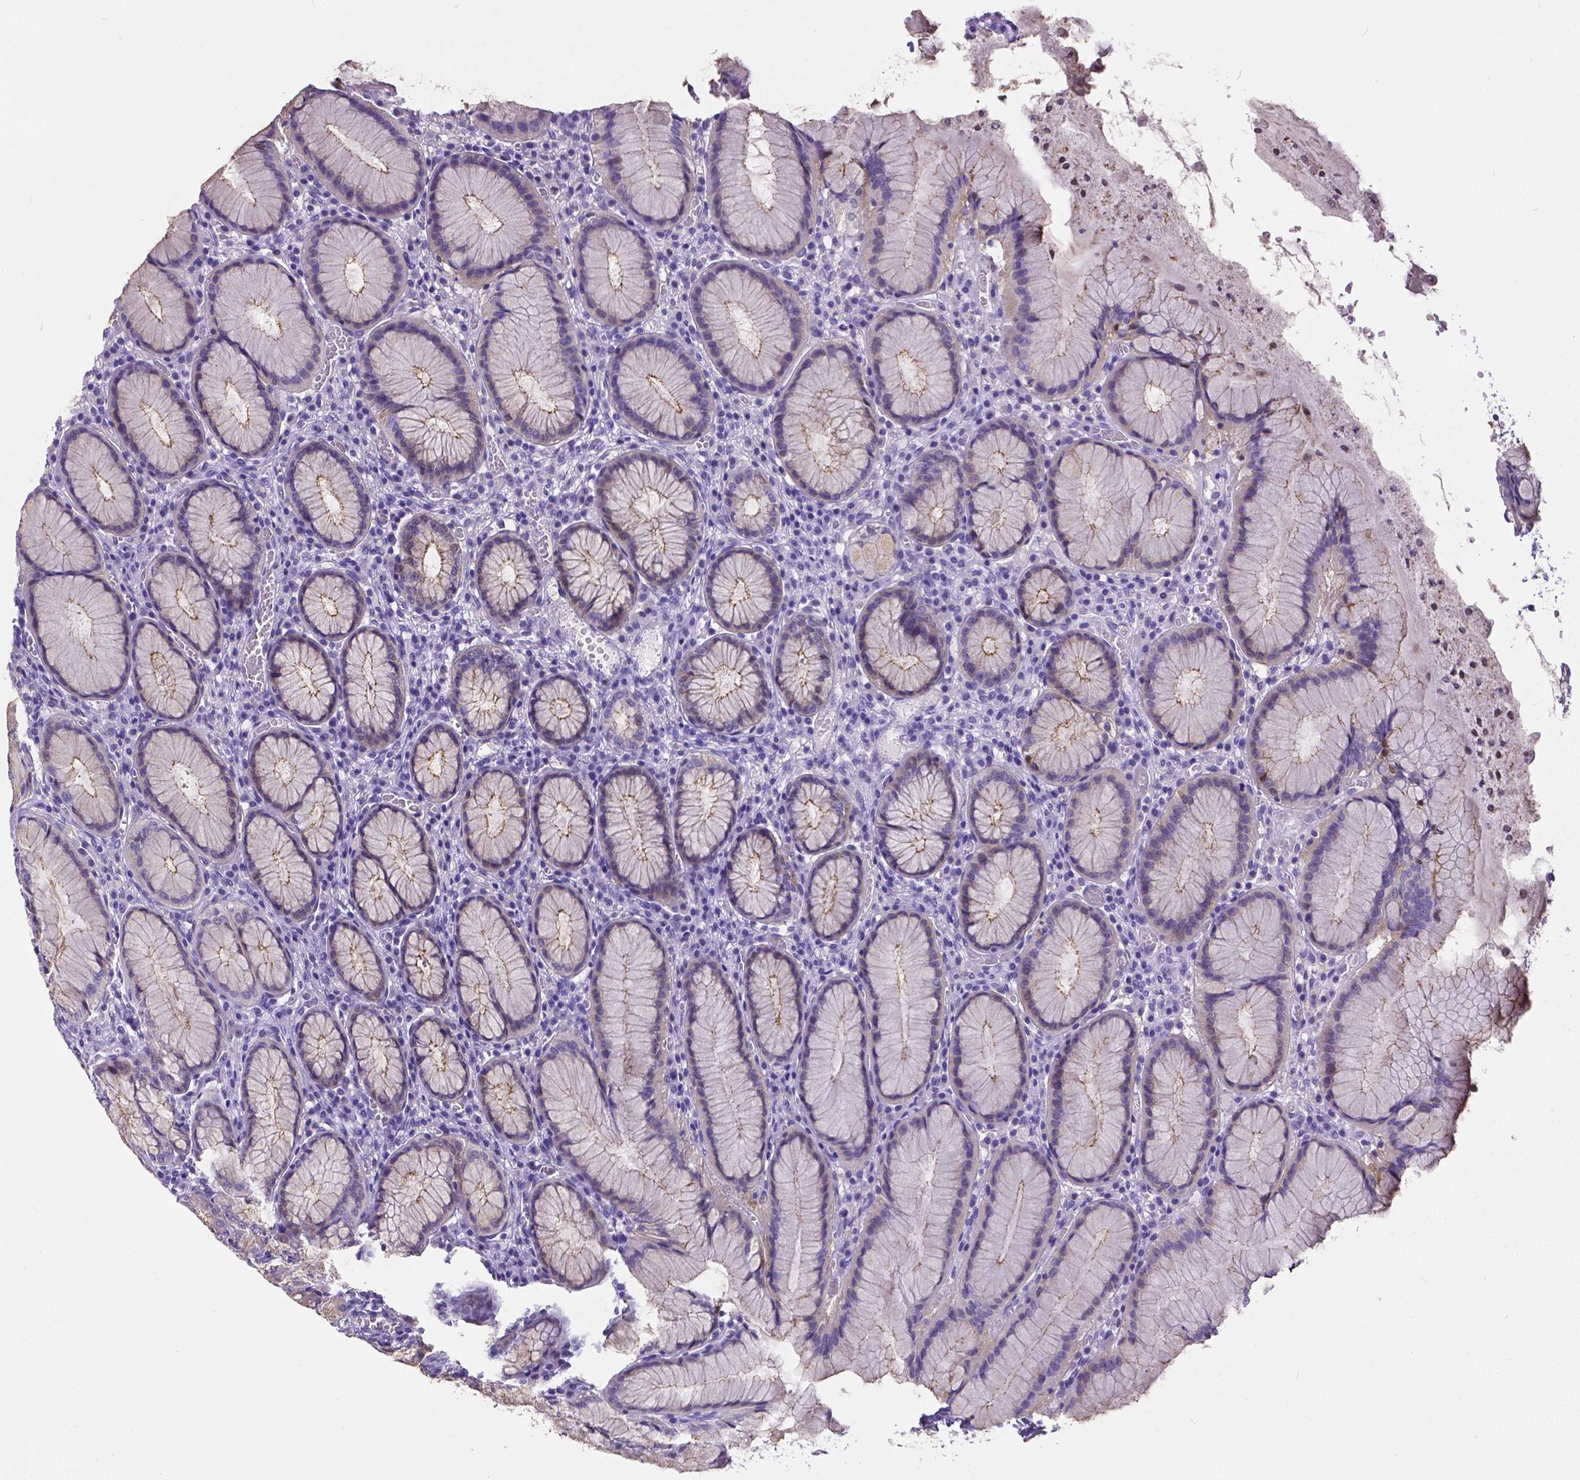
{"staining": {"intensity": "moderate", "quantity": ">75%", "location": "cytoplasmic/membranous"}, "tissue": "stomach", "cell_type": "Glandular cells", "image_type": "normal", "snomed": [{"axis": "morphology", "description": "Normal tissue, NOS"}, {"axis": "topography", "description": "Stomach"}], "caption": "An IHC micrograph of unremarkable tissue is shown. Protein staining in brown labels moderate cytoplasmic/membranous positivity in stomach within glandular cells. The protein of interest is shown in brown color, while the nuclei are stained blue.", "gene": "OCLN", "patient": {"sex": "male", "age": 55}}